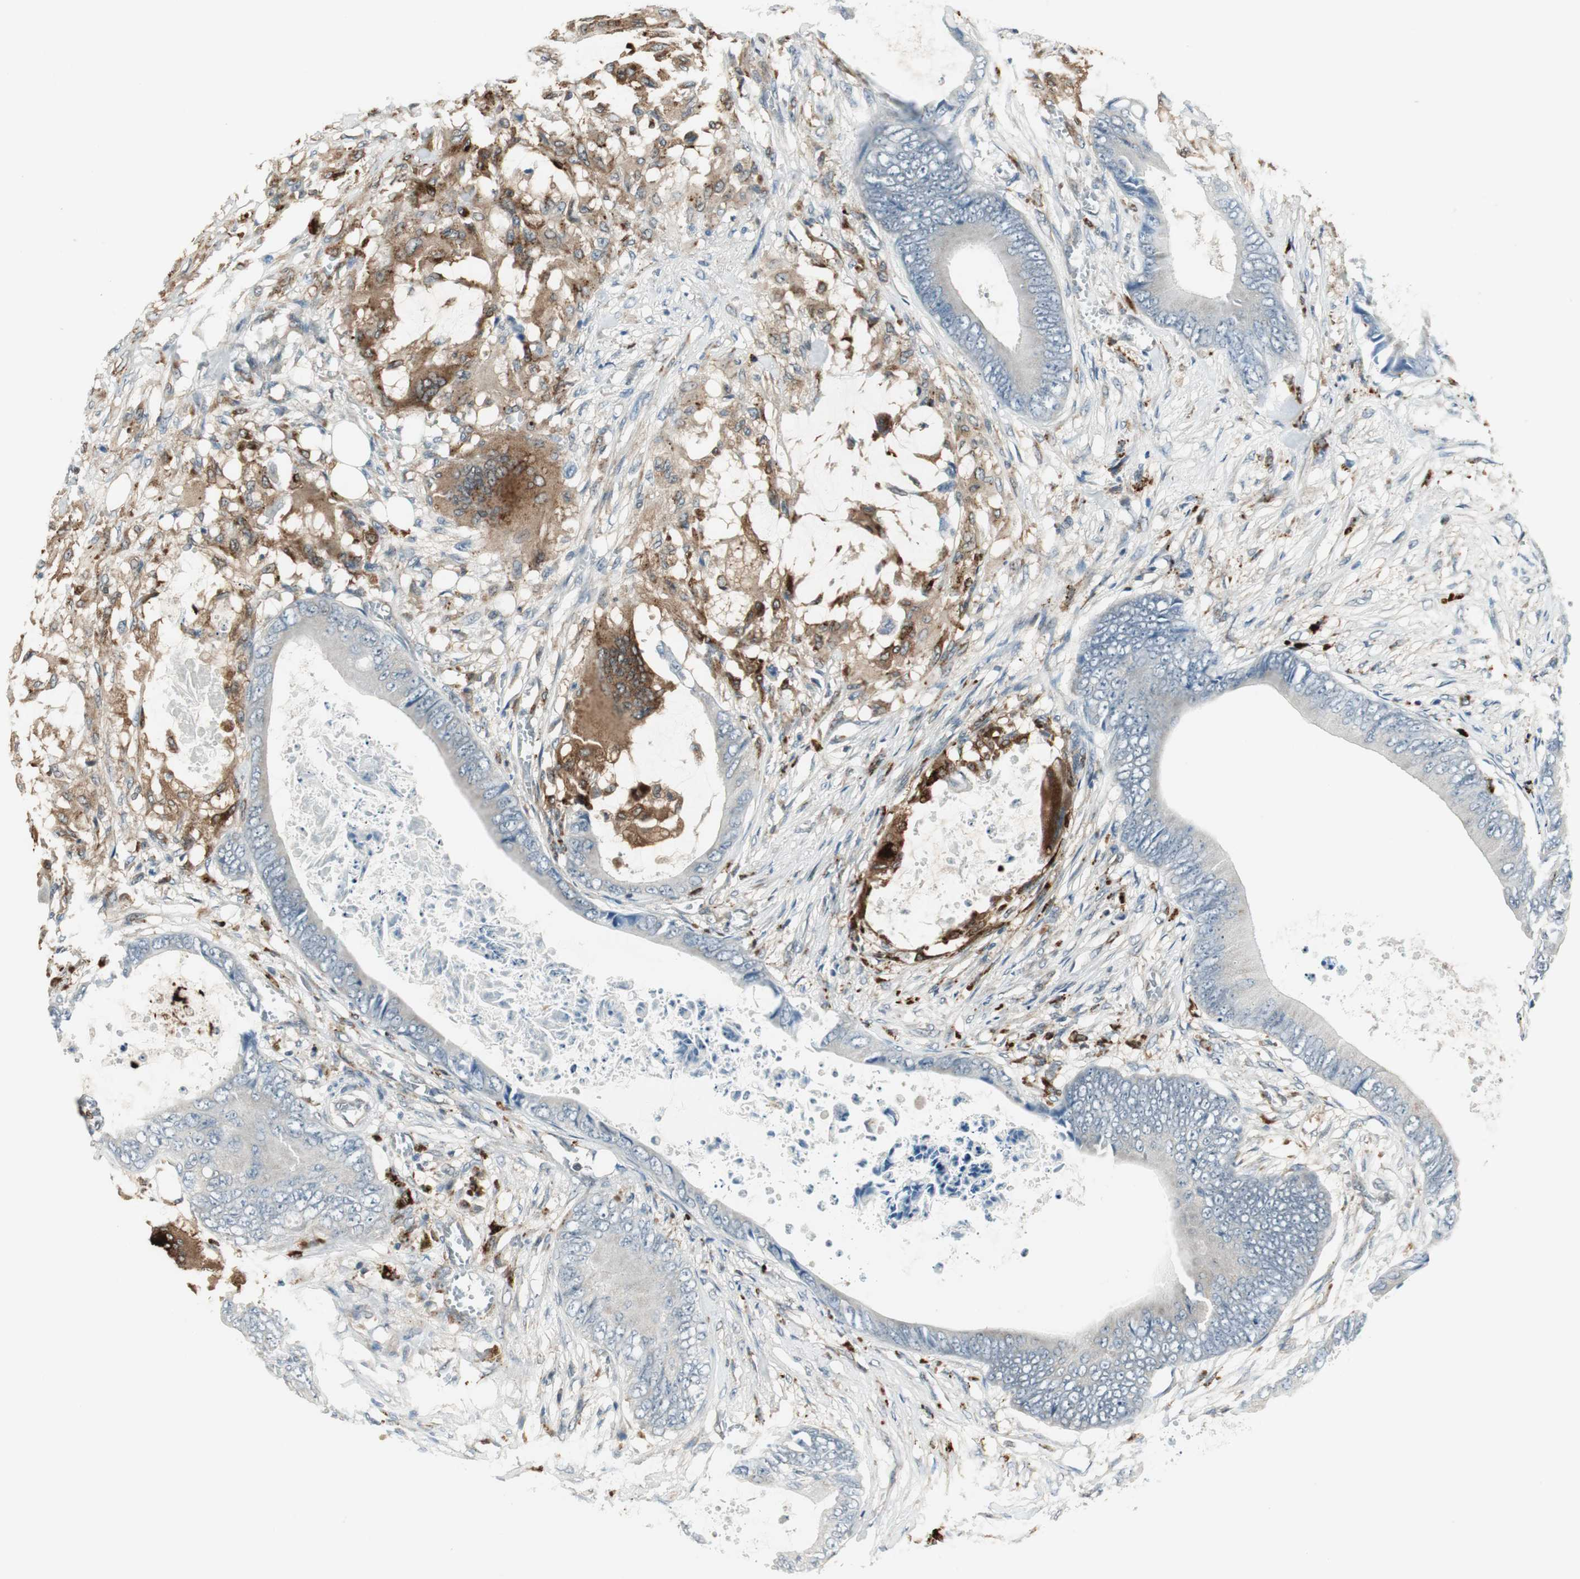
{"staining": {"intensity": "negative", "quantity": "none", "location": "none"}, "tissue": "colorectal cancer", "cell_type": "Tumor cells", "image_type": "cancer", "snomed": [{"axis": "morphology", "description": "Normal tissue, NOS"}, {"axis": "morphology", "description": "Adenocarcinoma, NOS"}, {"axis": "topography", "description": "Rectum"}, {"axis": "topography", "description": "Peripheral nerve tissue"}], "caption": "The photomicrograph reveals no staining of tumor cells in adenocarcinoma (colorectal).", "gene": "NCK1", "patient": {"sex": "female", "age": 77}}